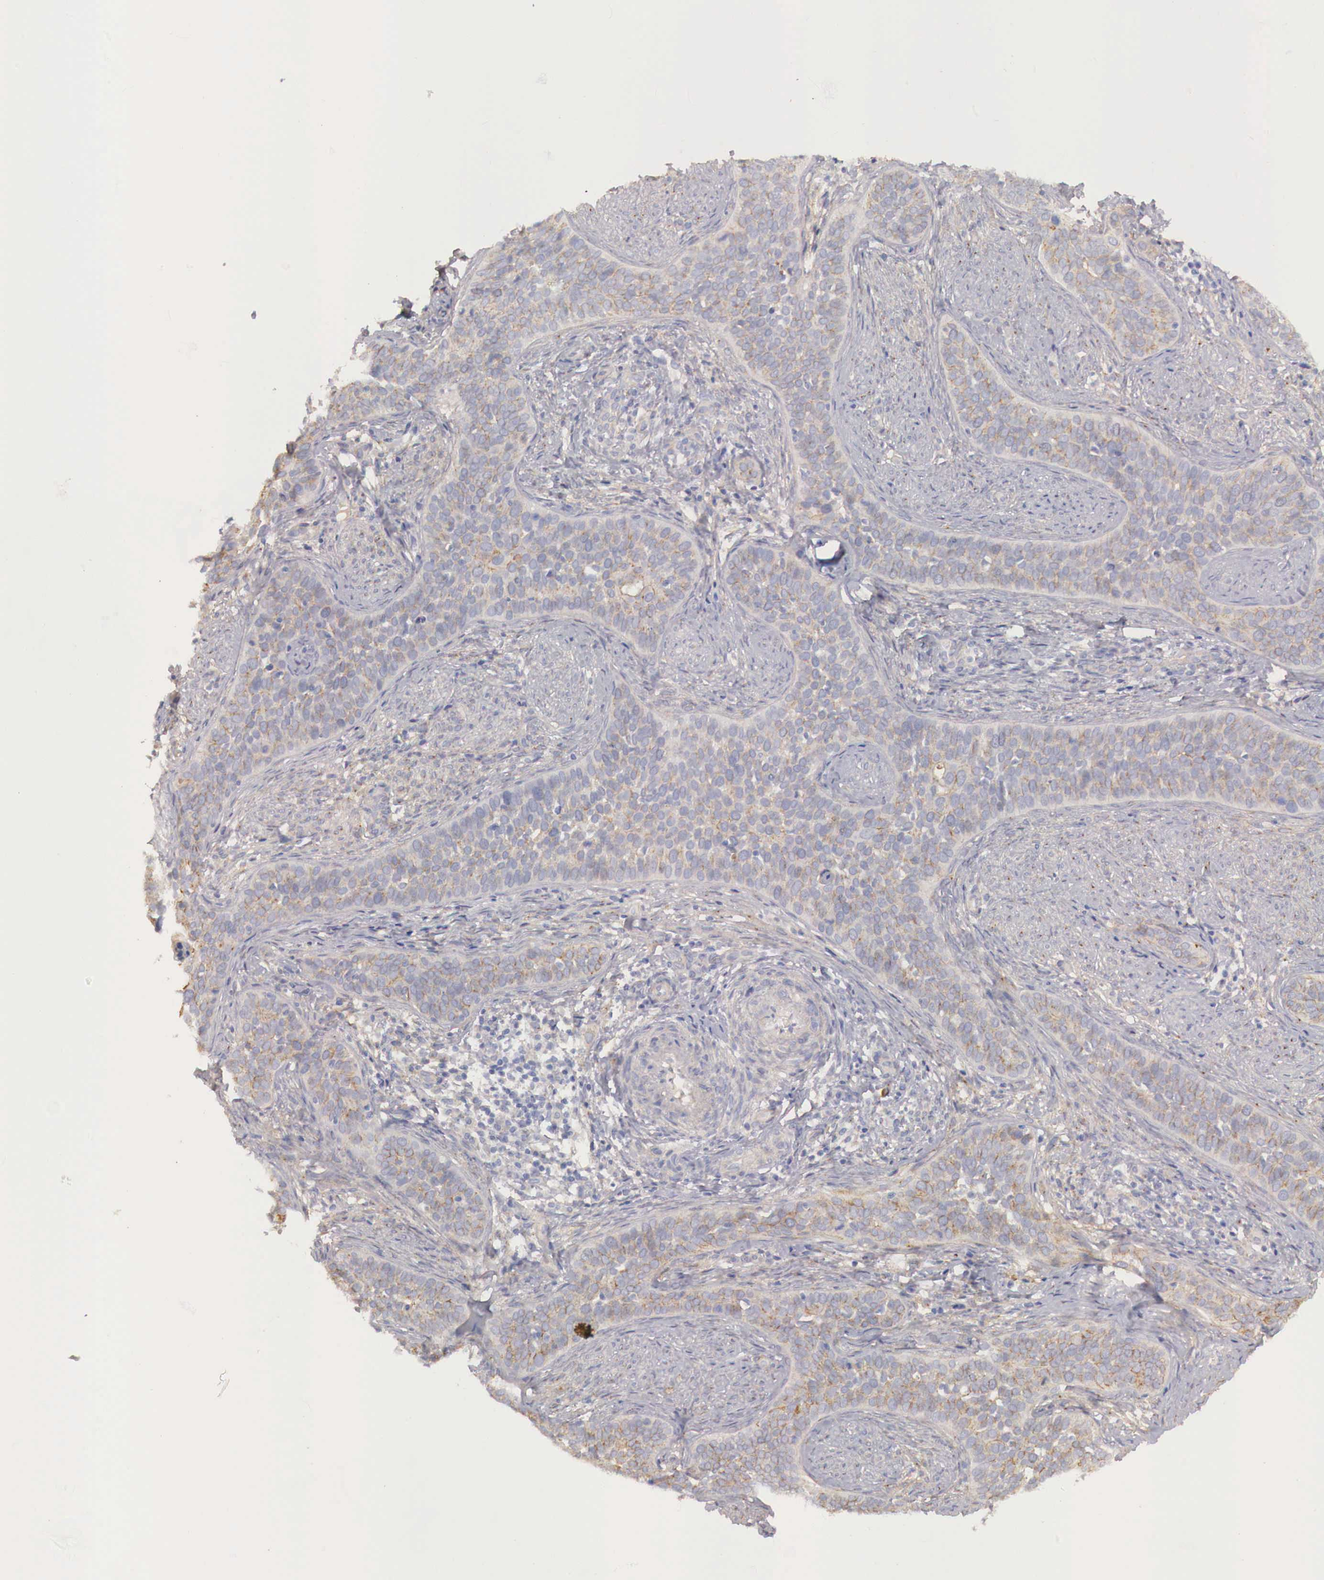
{"staining": {"intensity": "weak", "quantity": "25%-75%", "location": "cytoplasmic/membranous"}, "tissue": "cervical cancer", "cell_type": "Tumor cells", "image_type": "cancer", "snomed": [{"axis": "morphology", "description": "Squamous cell carcinoma, NOS"}, {"axis": "topography", "description": "Cervix"}], "caption": "Squamous cell carcinoma (cervical) stained with a brown dye exhibits weak cytoplasmic/membranous positive expression in about 25%-75% of tumor cells.", "gene": "KLHDC7B", "patient": {"sex": "female", "age": 31}}